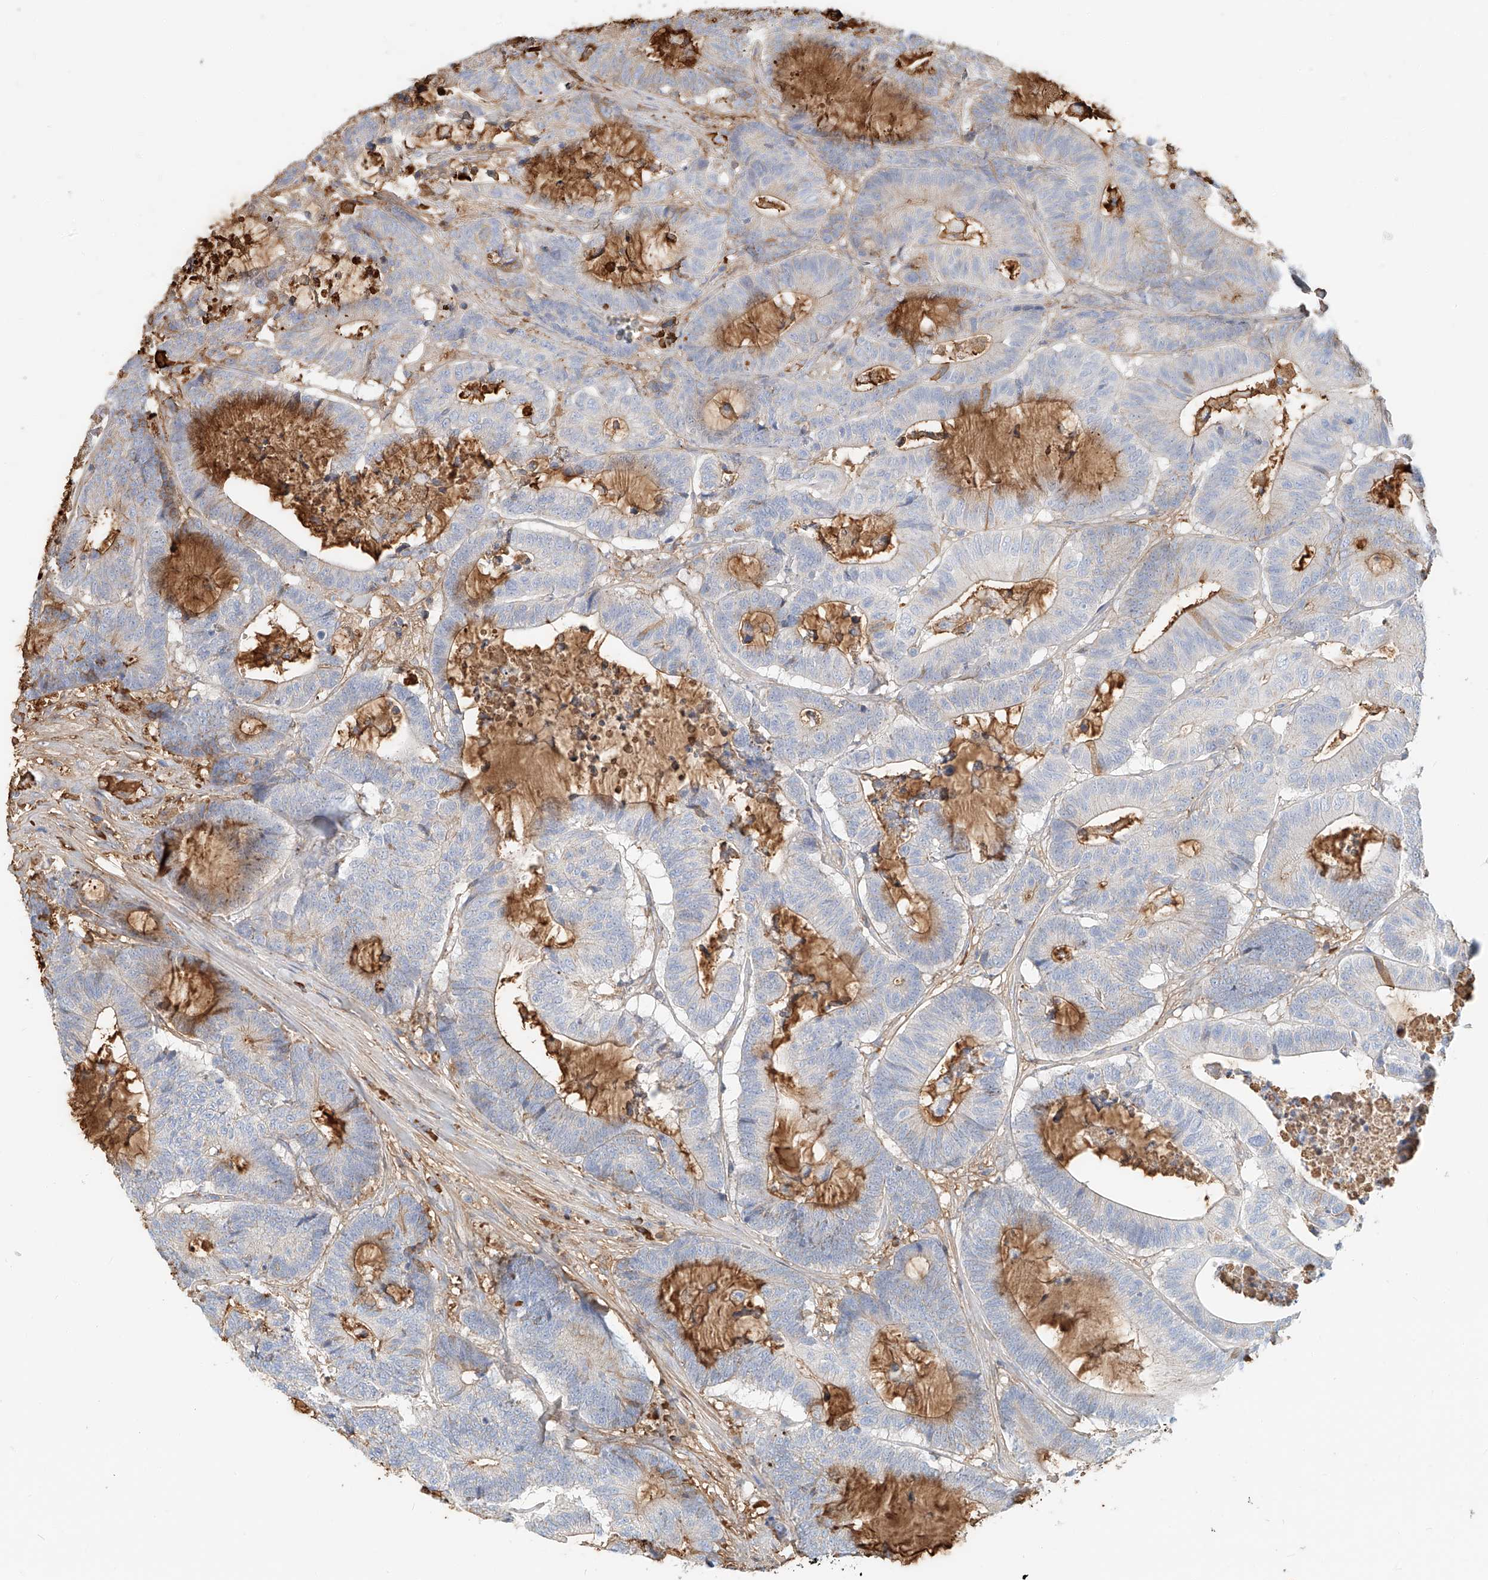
{"staining": {"intensity": "weak", "quantity": "<25%", "location": "cytoplasmic/membranous"}, "tissue": "colorectal cancer", "cell_type": "Tumor cells", "image_type": "cancer", "snomed": [{"axis": "morphology", "description": "Adenocarcinoma, NOS"}, {"axis": "topography", "description": "Colon"}], "caption": "IHC of human colorectal cancer (adenocarcinoma) reveals no staining in tumor cells.", "gene": "ZFP30", "patient": {"sex": "female", "age": 84}}